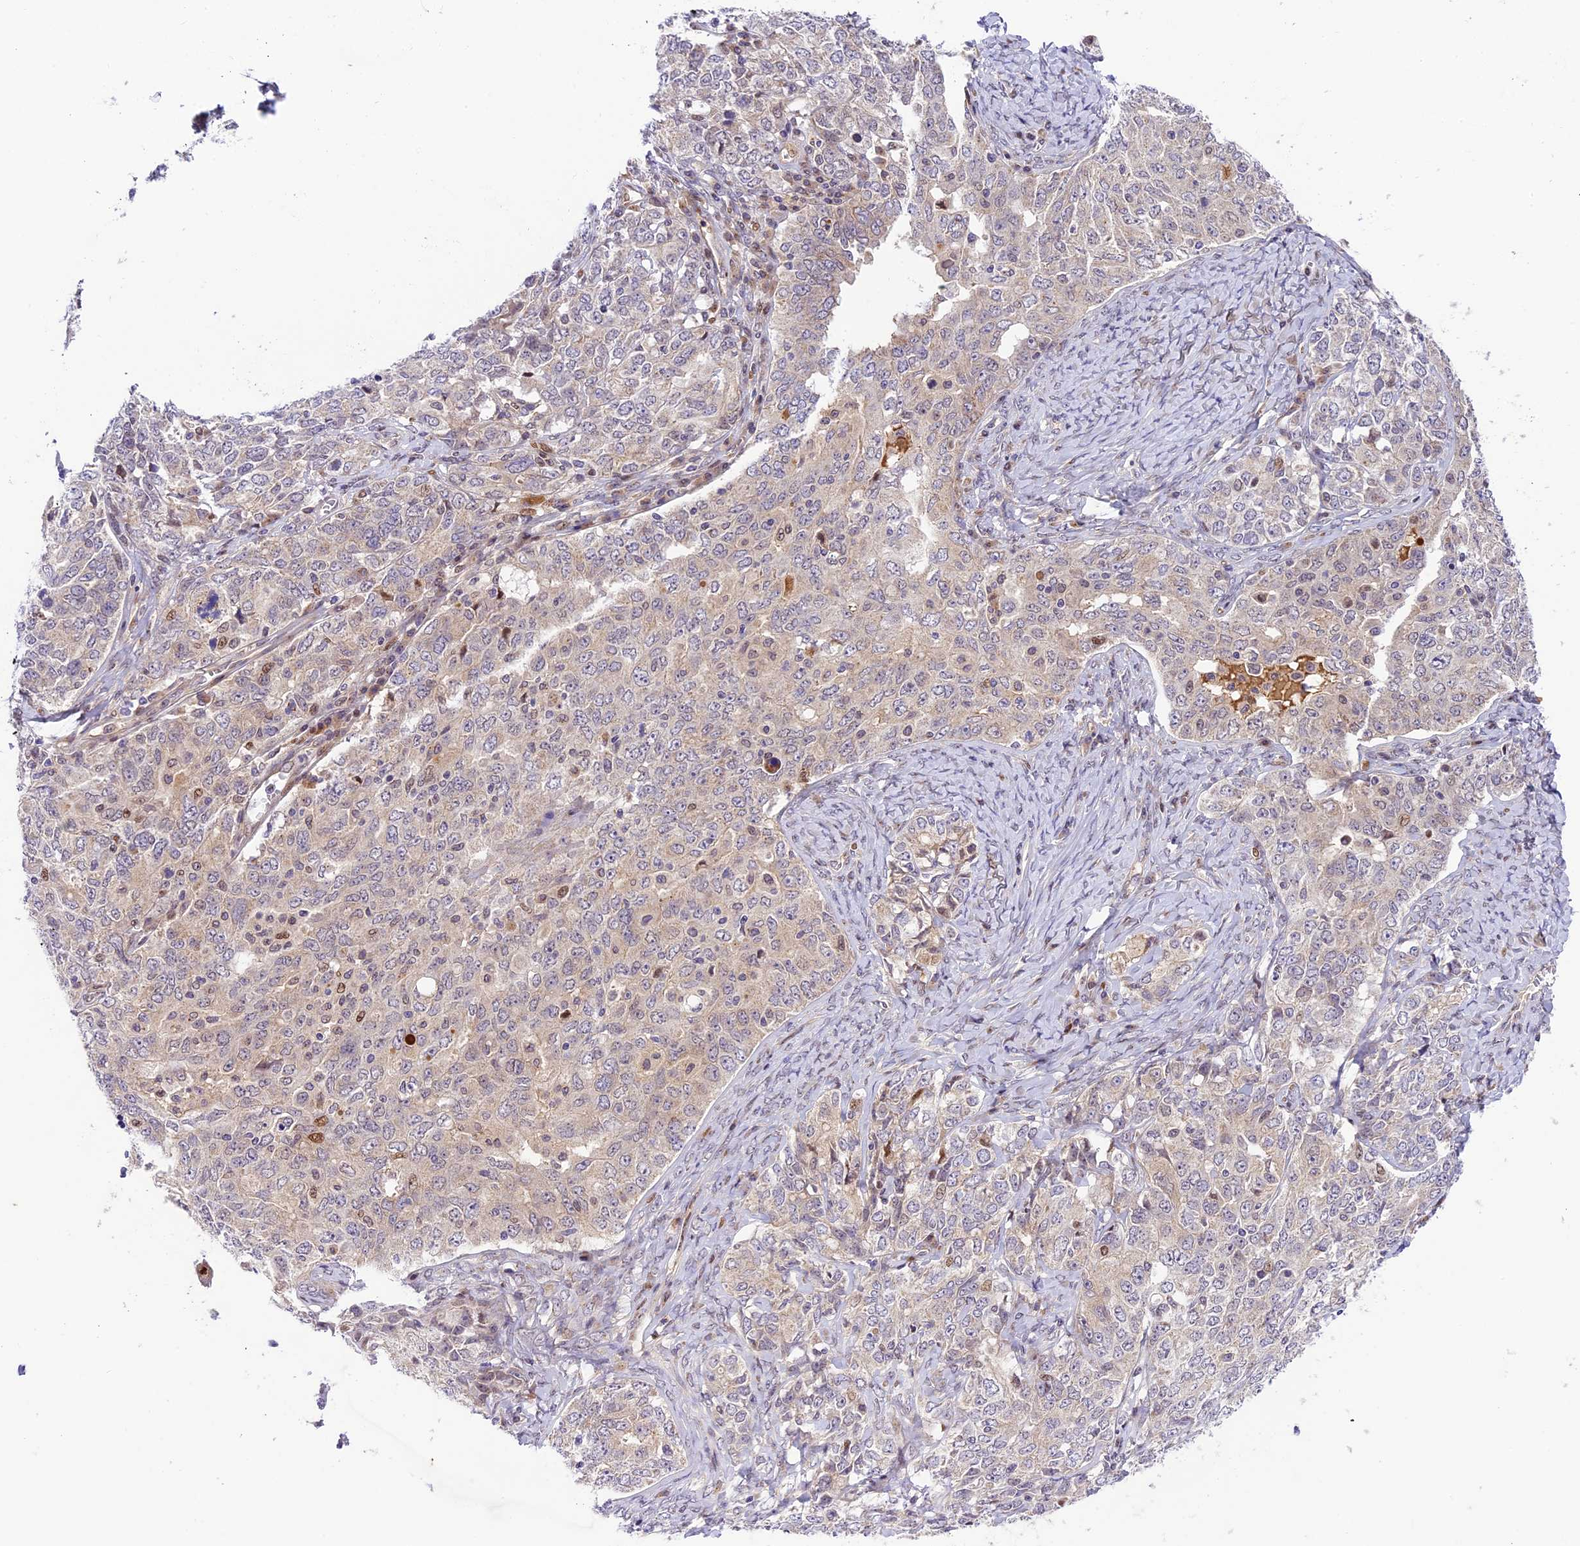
{"staining": {"intensity": "moderate", "quantity": "<25%", "location": "nuclear"}, "tissue": "ovarian cancer", "cell_type": "Tumor cells", "image_type": "cancer", "snomed": [{"axis": "morphology", "description": "Carcinoma, endometroid"}, {"axis": "topography", "description": "Ovary"}], "caption": "Ovarian cancer was stained to show a protein in brown. There is low levels of moderate nuclear staining in approximately <25% of tumor cells. Immunohistochemistry stains the protein of interest in brown and the nuclei are stained blue.", "gene": "NEK8", "patient": {"sex": "female", "age": 62}}